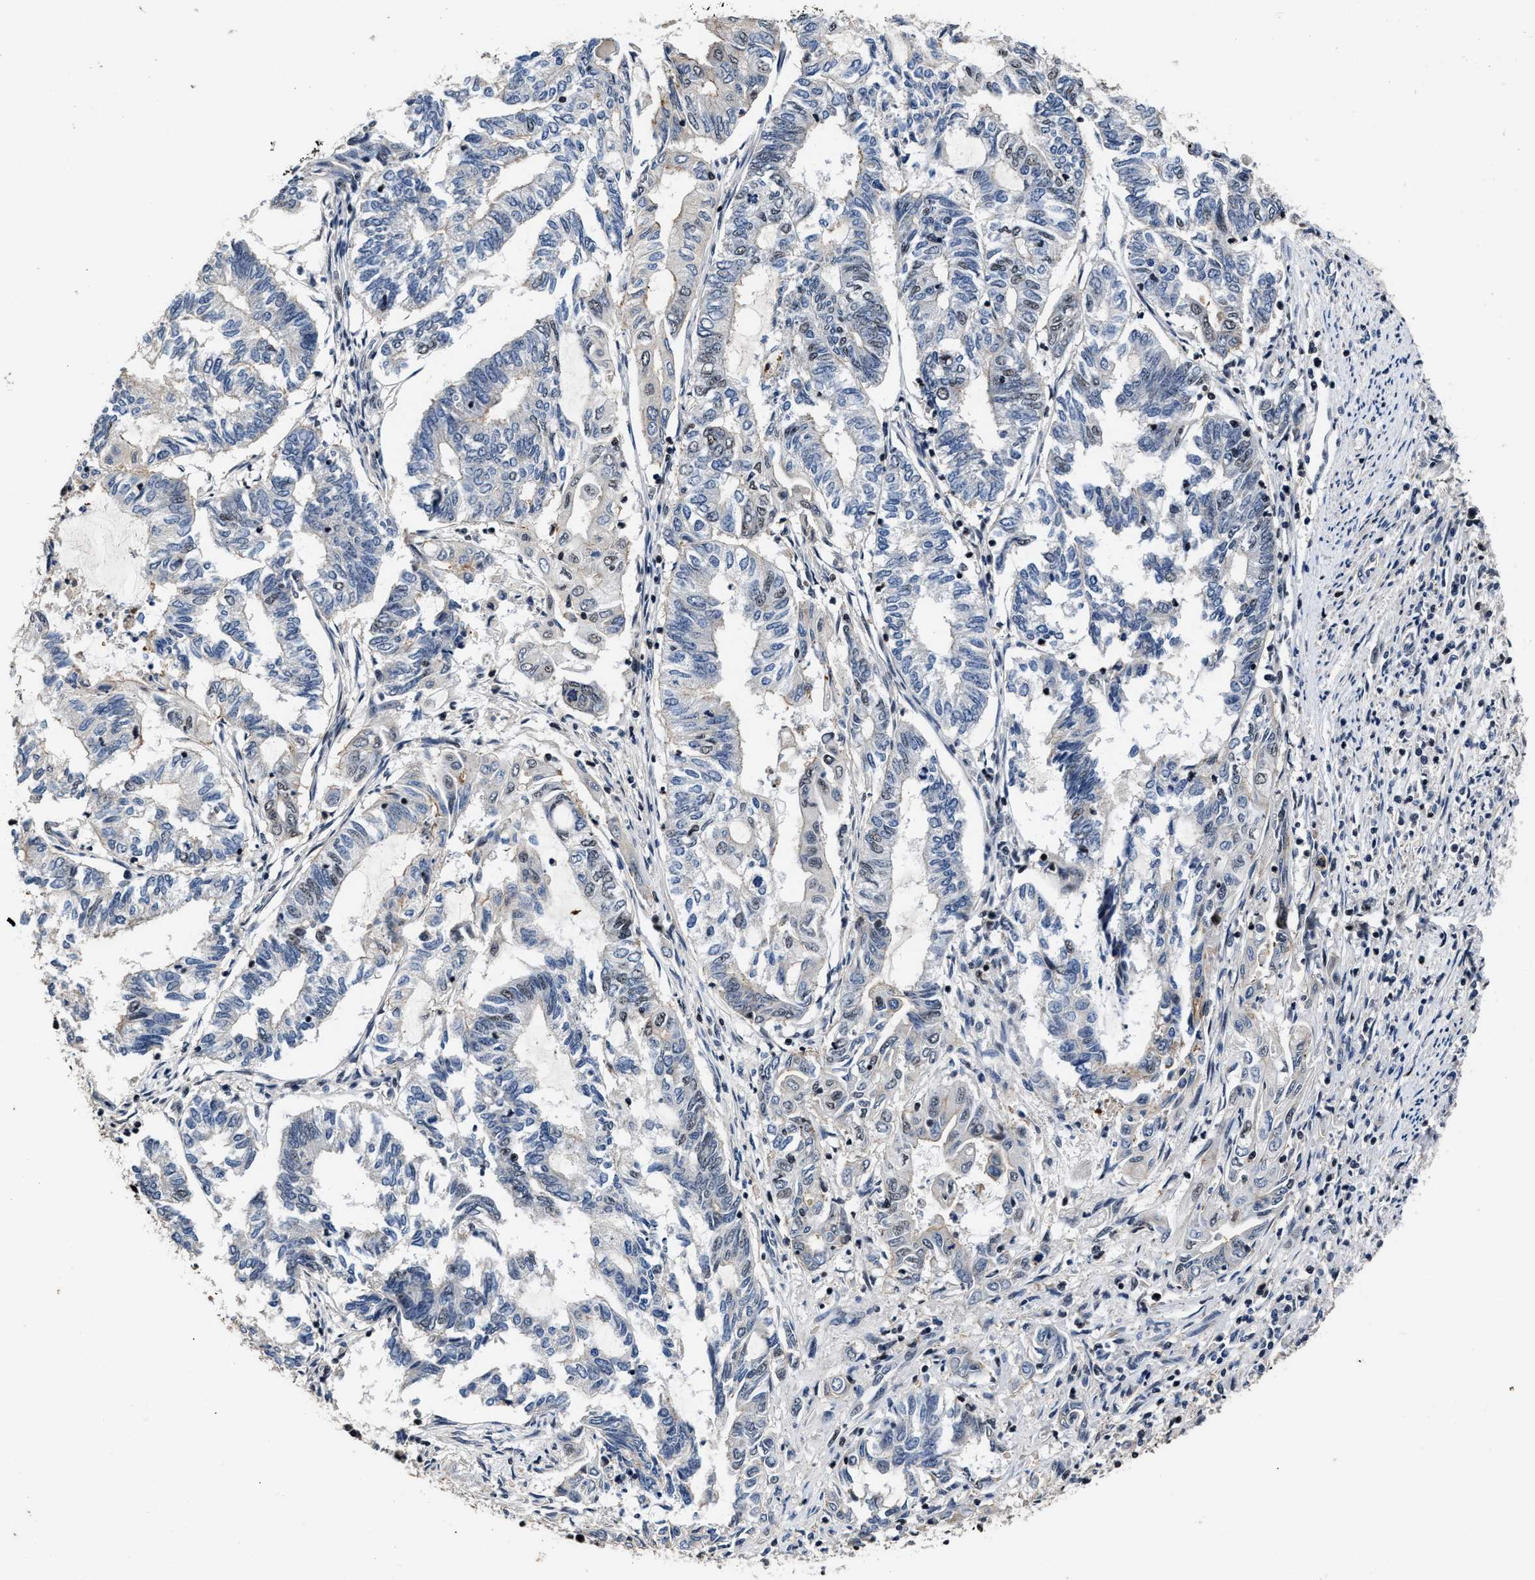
{"staining": {"intensity": "negative", "quantity": "none", "location": "none"}, "tissue": "endometrial cancer", "cell_type": "Tumor cells", "image_type": "cancer", "snomed": [{"axis": "morphology", "description": "Adenocarcinoma, NOS"}, {"axis": "topography", "description": "Uterus"}, {"axis": "topography", "description": "Endometrium"}], "caption": "Endometrial adenocarcinoma stained for a protein using immunohistochemistry exhibits no expression tumor cells.", "gene": "ZNF233", "patient": {"sex": "female", "age": 70}}